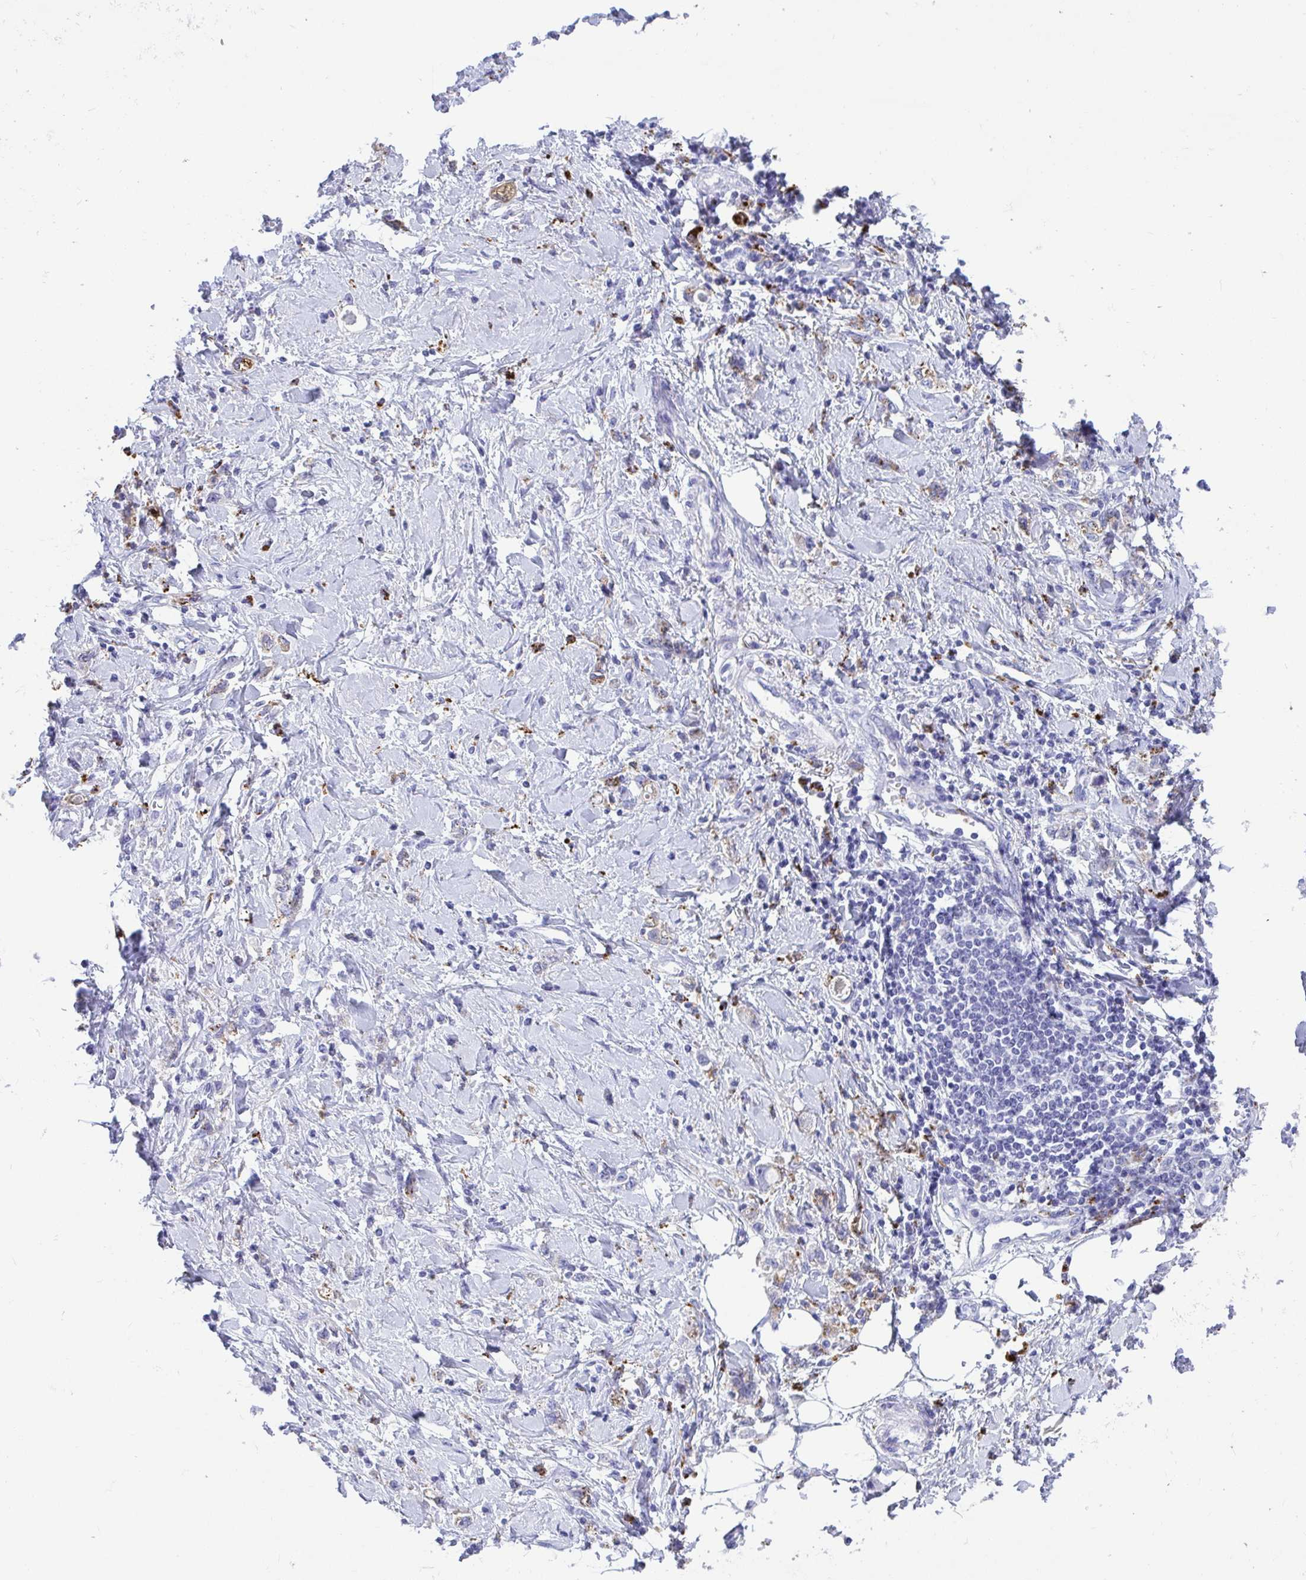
{"staining": {"intensity": "weak", "quantity": "<25%", "location": "cytoplasmic/membranous"}, "tissue": "stomach cancer", "cell_type": "Tumor cells", "image_type": "cancer", "snomed": [{"axis": "morphology", "description": "Adenocarcinoma, NOS"}, {"axis": "topography", "description": "Stomach"}], "caption": "Immunohistochemistry (IHC) photomicrograph of adenocarcinoma (stomach) stained for a protein (brown), which shows no staining in tumor cells.", "gene": "CPVL", "patient": {"sex": "female", "age": 76}}